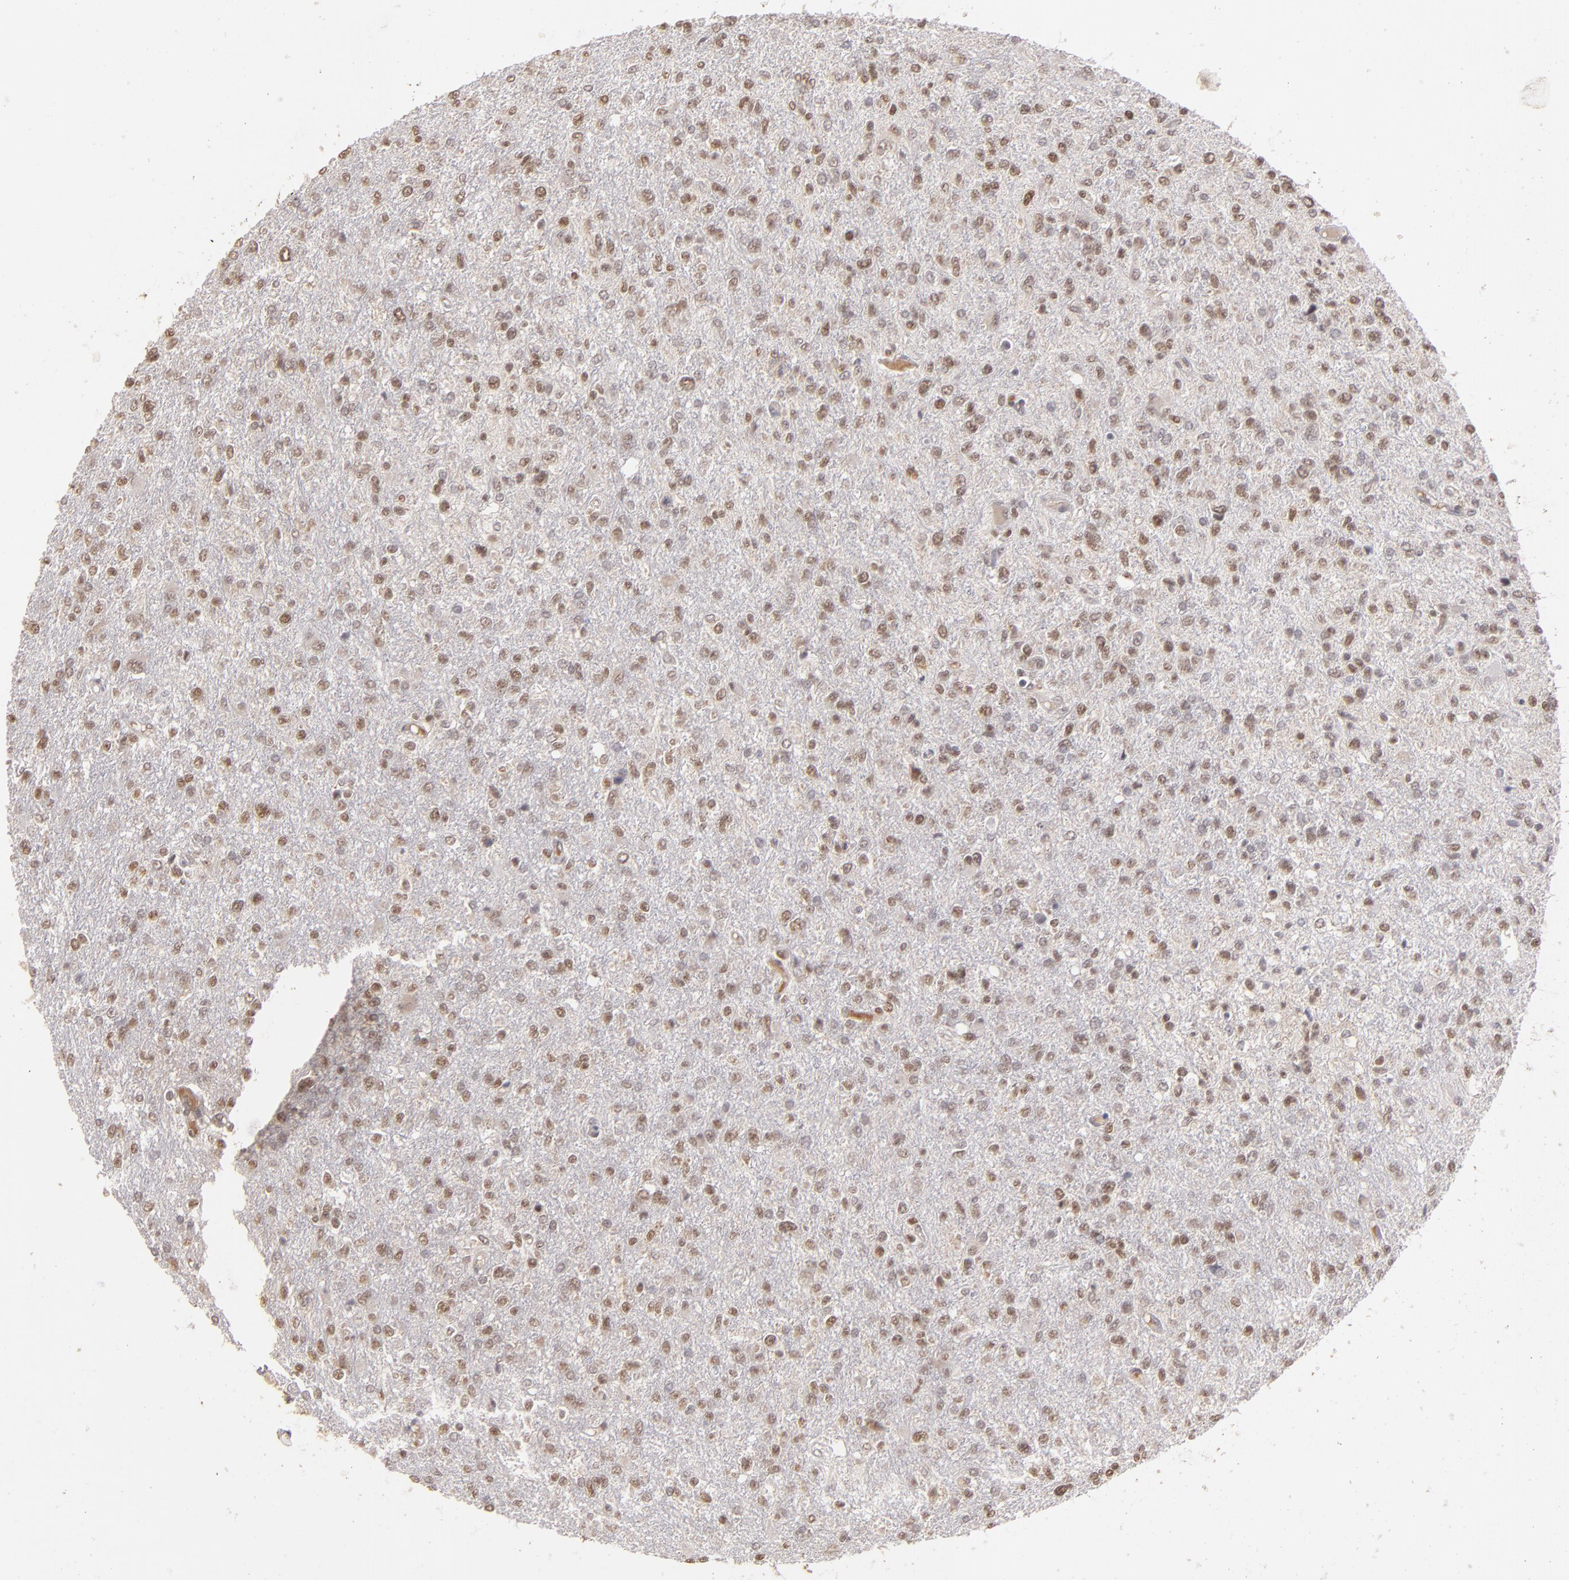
{"staining": {"intensity": "weak", "quantity": ">75%", "location": "nuclear"}, "tissue": "glioma", "cell_type": "Tumor cells", "image_type": "cancer", "snomed": [{"axis": "morphology", "description": "Glioma, malignant, High grade"}, {"axis": "topography", "description": "Cerebral cortex"}], "caption": "A photomicrograph of glioma stained for a protein shows weak nuclear brown staining in tumor cells. Using DAB (brown) and hematoxylin (blue) stains, captured at high magnification using brightfield microscopy.", "gene": "NFE2", "patient": {"sex": "male", "age": 76}}